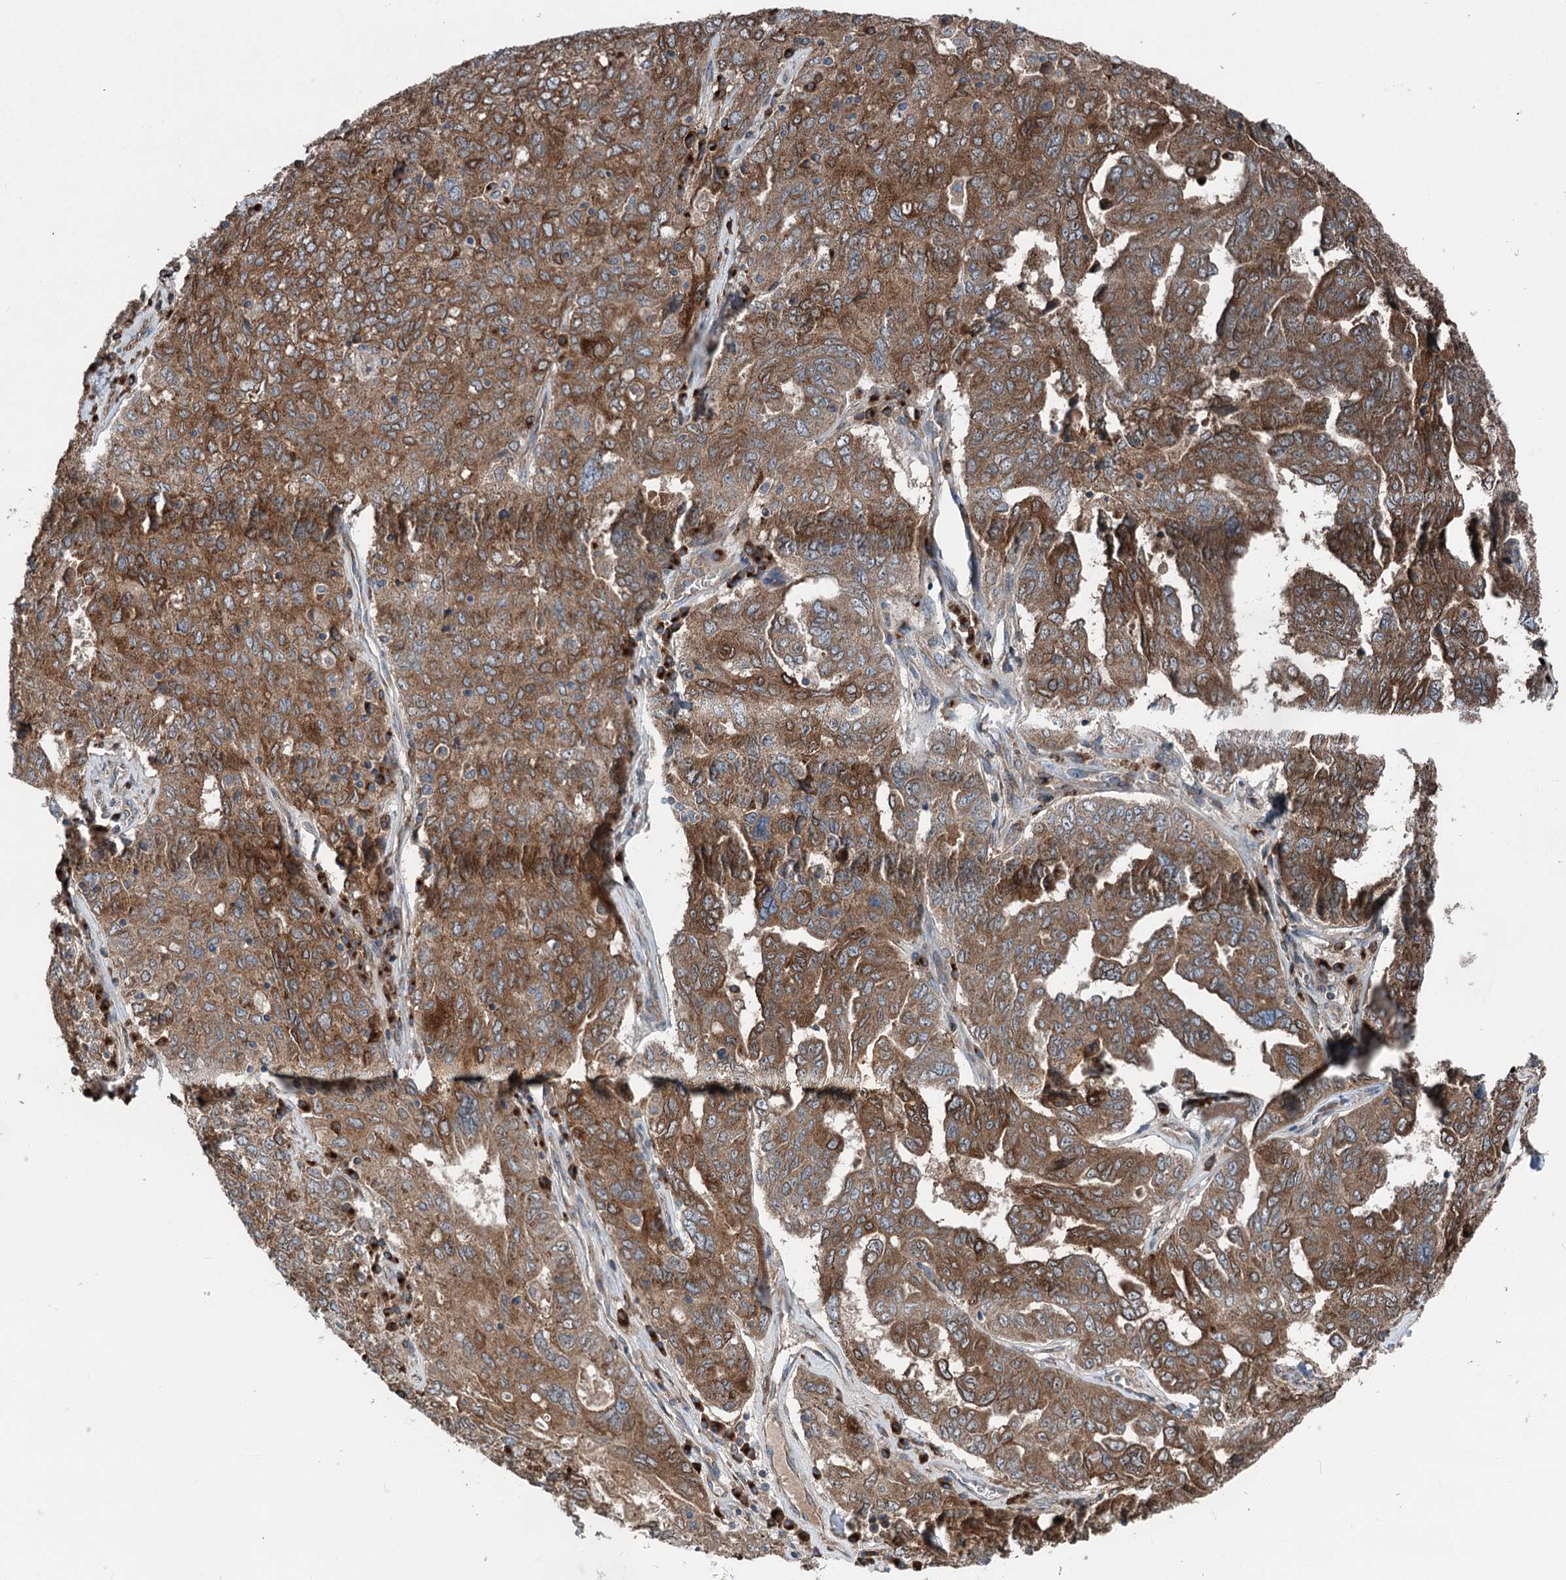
{"staining": {"intensity": "moderate", "quantity": ">75%", "location": "cytoplasmic/membranous"}, "tissue": "ovarian cancer", "cell_type": "Tumor cells", "image_type": "cancer", "snomed": [{"axis": "morphology", "description": "Carcinoma, endometroid"}, {"axis": "topography", "description": "Ovary"}], "caption": "An image showing moderate cytoplasmic/membranous positivity in approximately >75% of tumor cells in ovarian endometroid carcinoma, as visualized by brown immunohistochemical staining.", "gene": "CALCOCO1", "patient": {"sex": "female", "age": 62}}